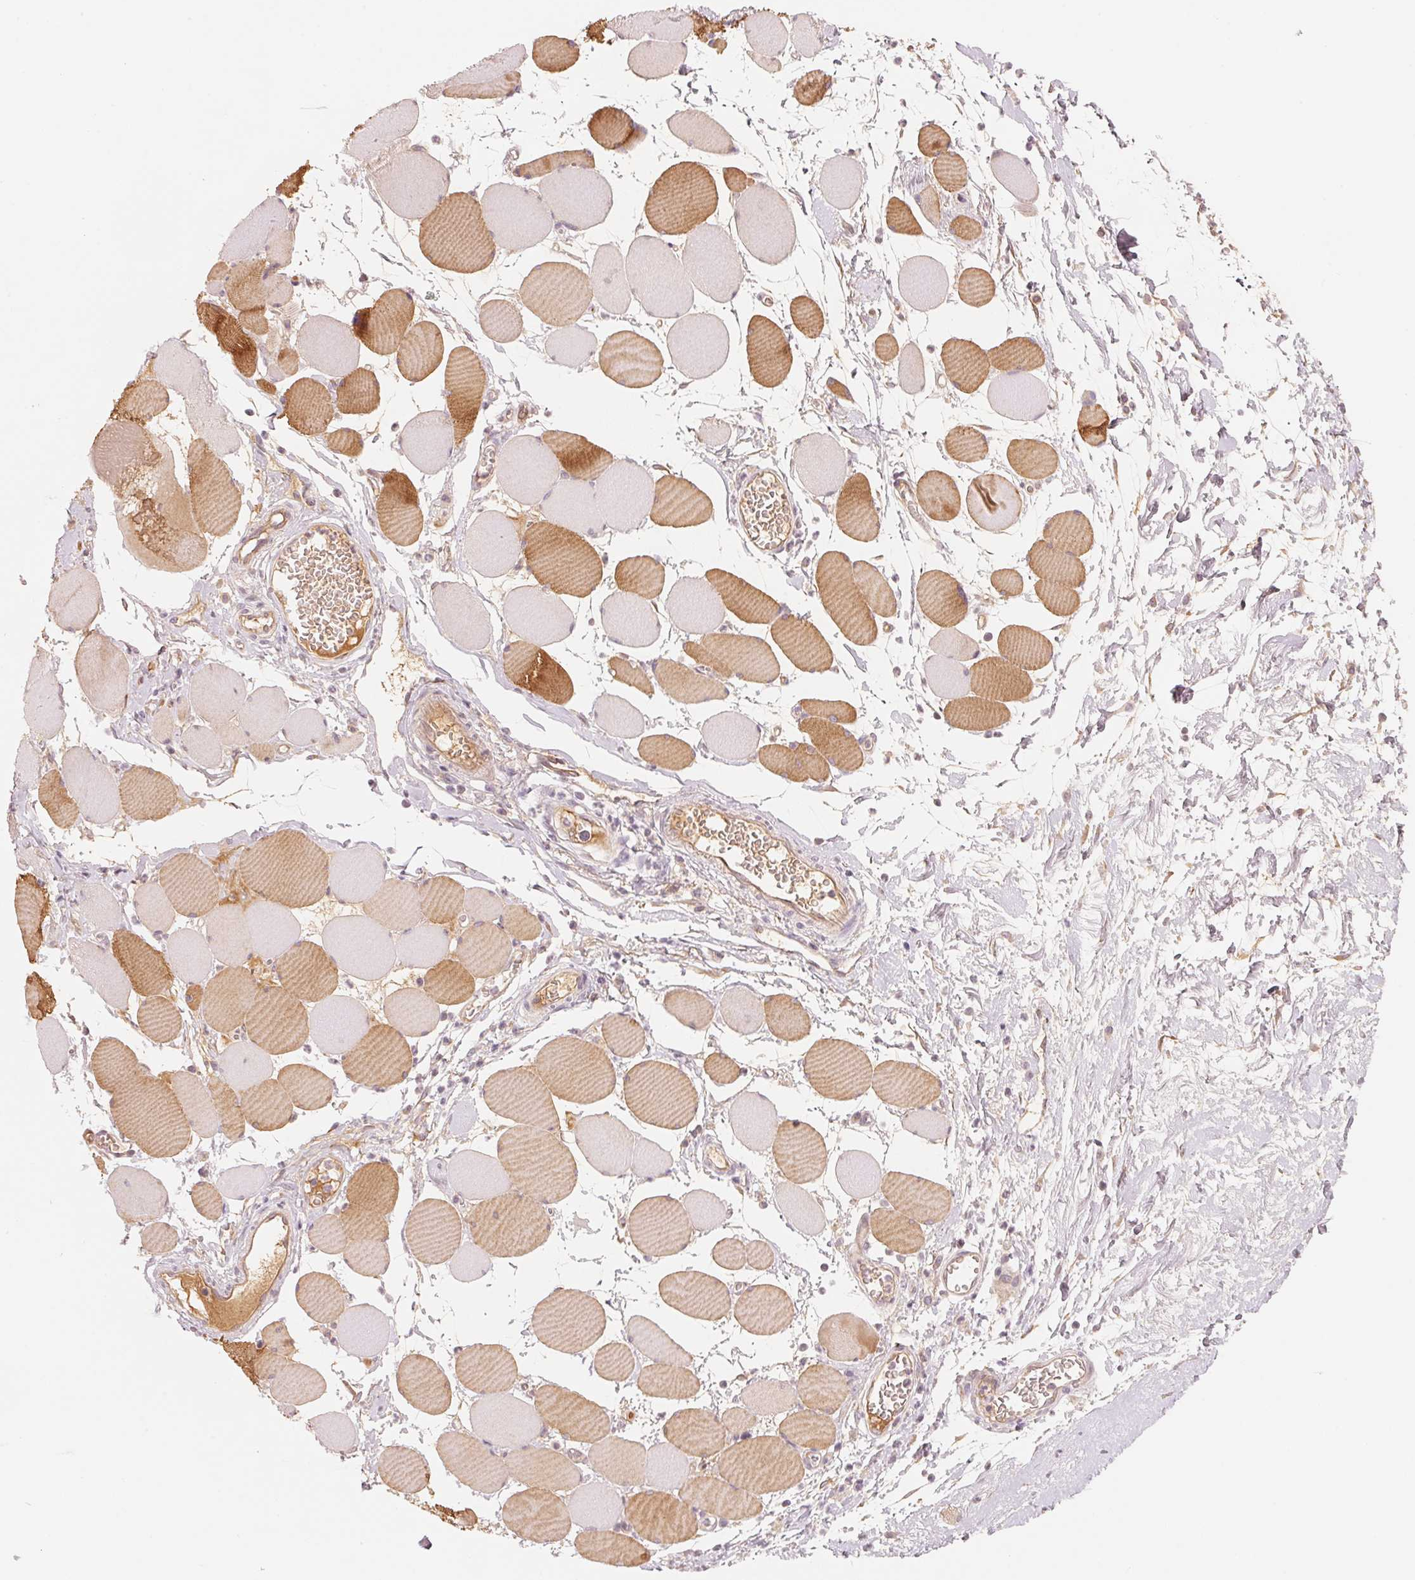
{"staining": {"intensity": "moderate", "quantity": "25%-75%", "location": "cytoplasmic/membranous"}, "tissue": "skeletal muscle", "cell_type": "Myocytes", "image_type": "normal", "snomed": [{"axis": "morphology", "description": "Normal tissue, NOS"}, {"axis": "topography", "description": "Skeletal muscle"}], "caption": "A medium amount of moderate cytoplasmic/membranous expression is identified in approximately 25%-75% of myocytes in benign skeletal muscle. (Stains: DAB (3,3'-diaminobenzidine) in brown, nuclei in blue, Microscopy: brightfield microscopy at high magnification).", "gene": "CFHR2", "patient": {"sex": "female", "age": 75}}